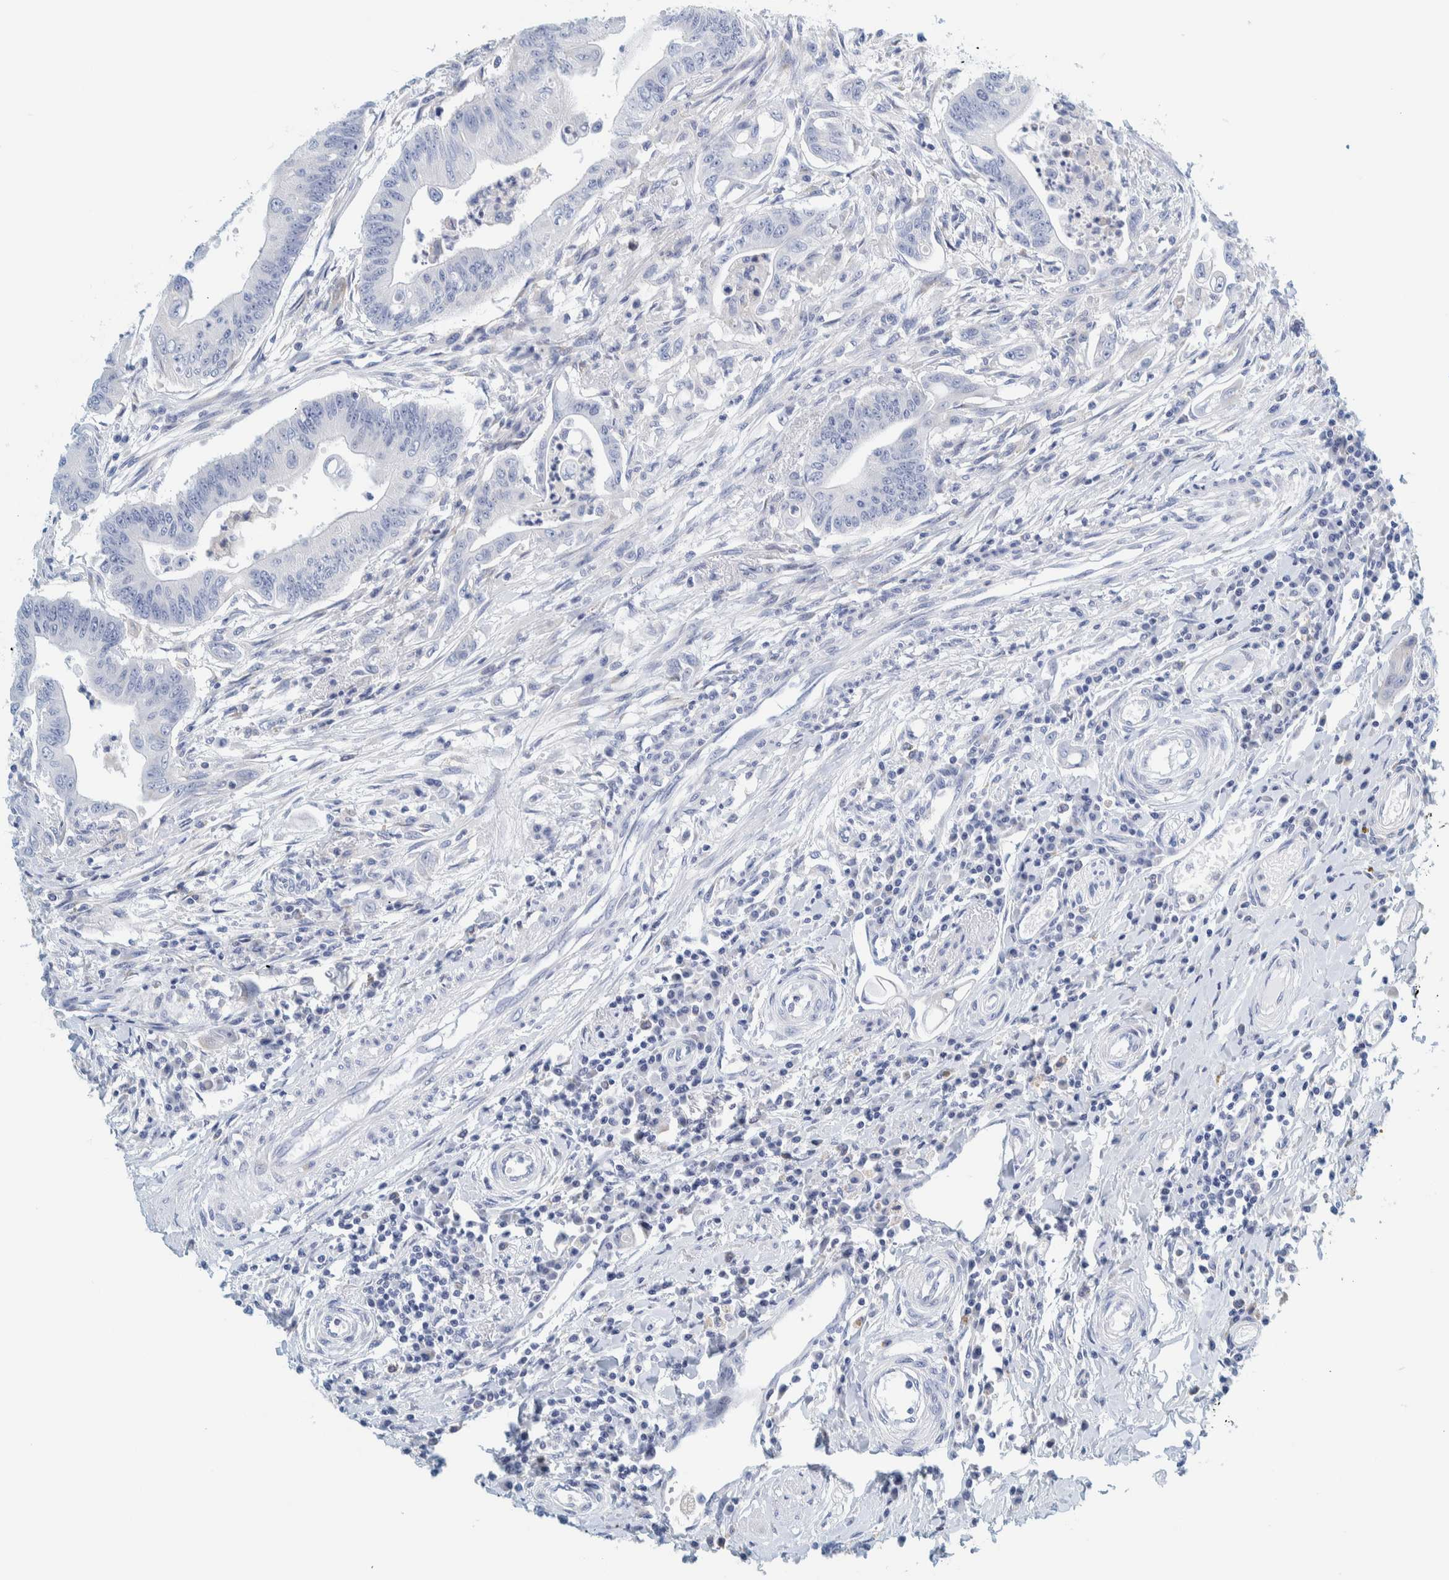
{"staining": {"intensity": "negative", "quantity": "none", "location": "none"}, "tissue": "colorectal cancer", "cell_type": "Tumor cells", "image_type": "cancer", "snomed": [{"axis": "morphology", "description": "Adenoma, NOS"}, {"axis": "morphology", "description": "Adenocarcinoma, NOS"}, {"axis": "topography", "description": "Colon"}], "caption": "This is an IHC micrograph of adenoma (colorectal). There is no positivity in tumor cells.", "gene": "MOG", "patient": {"sex": "male", "age": 79}}